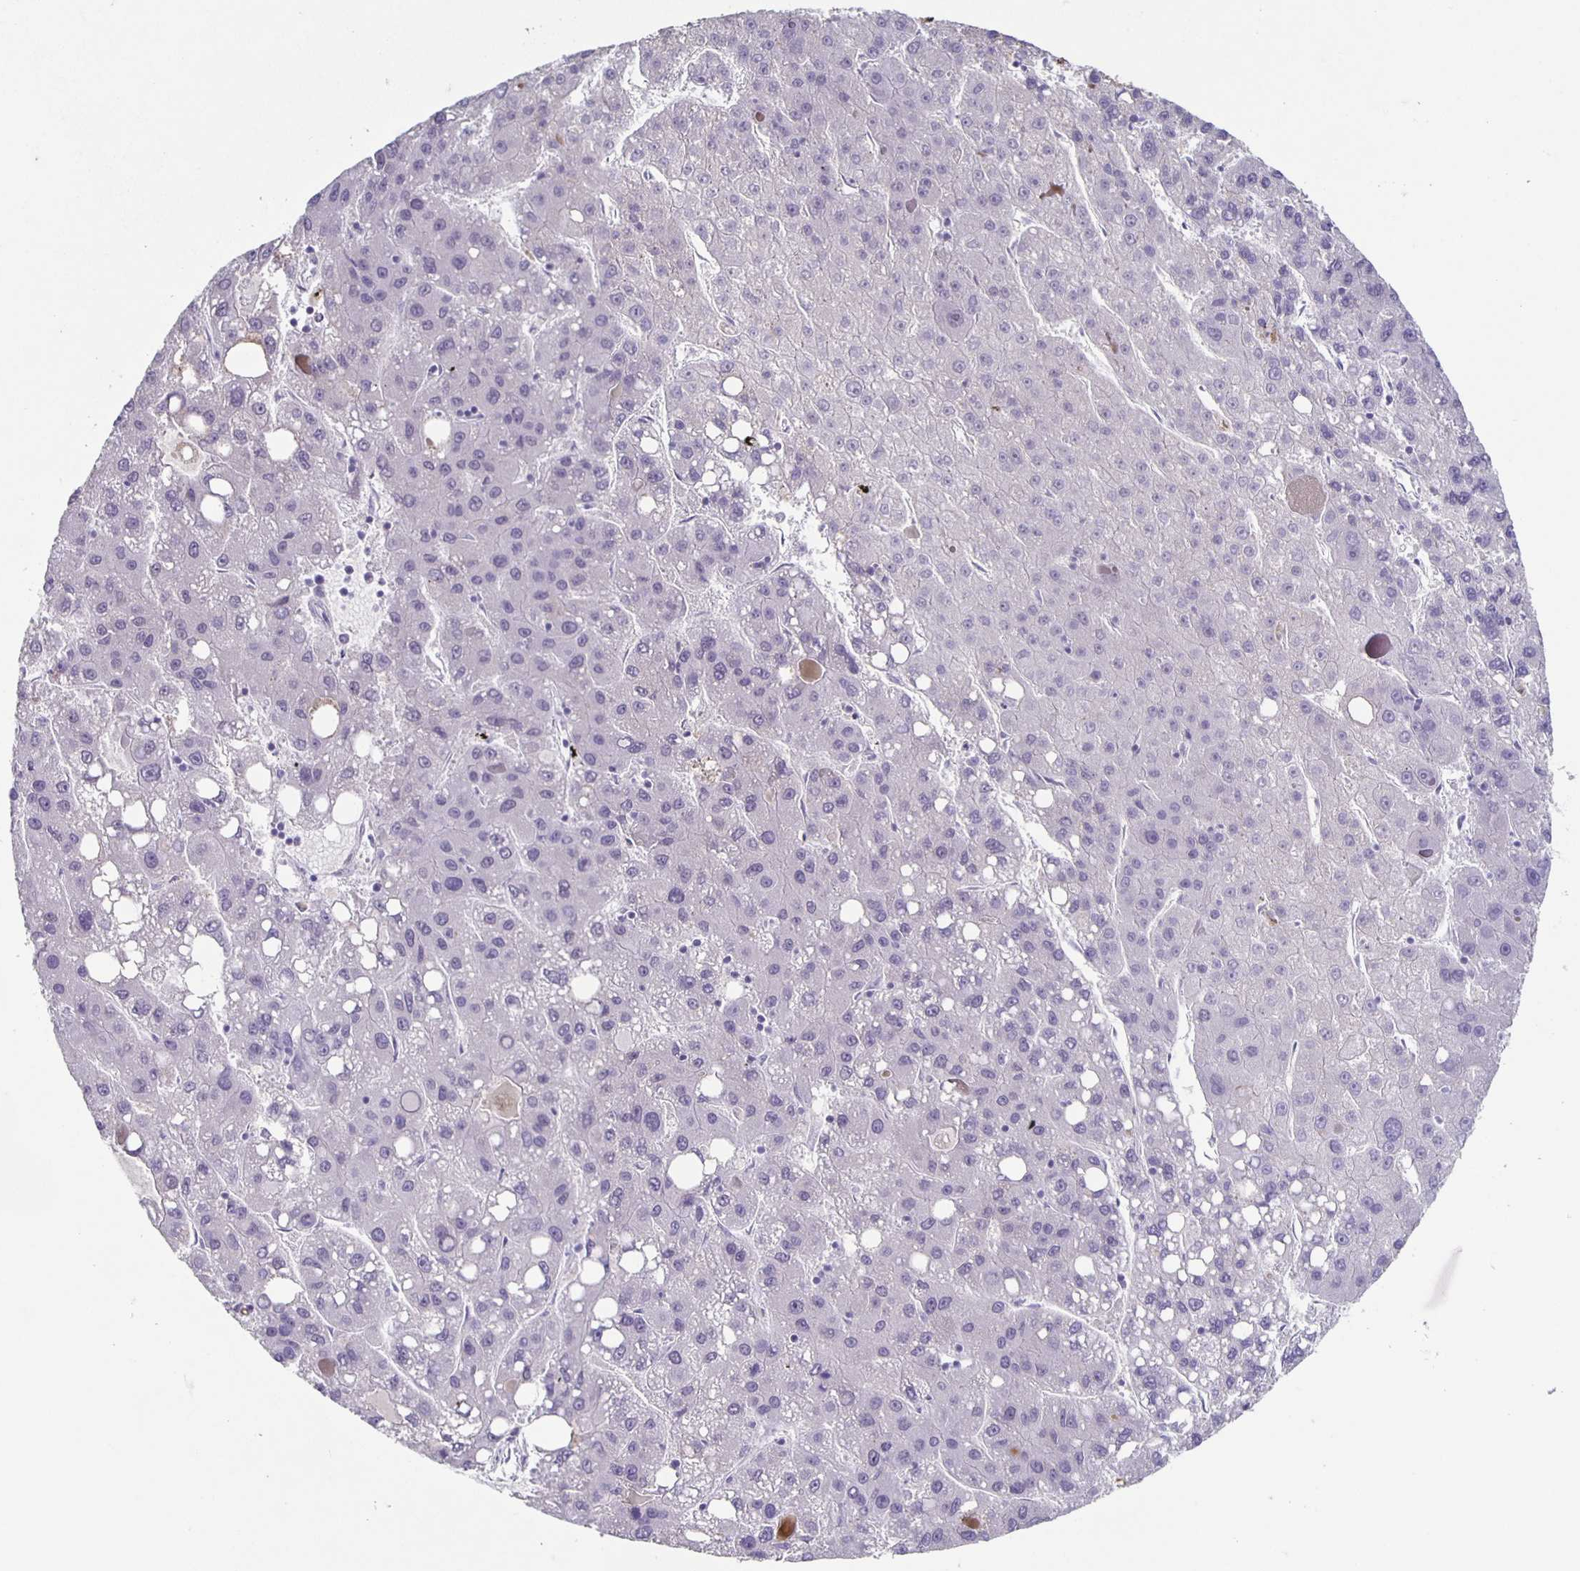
{"staining": {"intensity": "negative", "quantity": "none", "location": "none"}, "tissue": "liver cancer", "cell_type": "Tumor cells", "image_type": "cancer", "snomed": [{"axis": "morphology", "description": "Carcinoma, Hepatocellular, NOS"}, {"axis": "topography", "description": "Liver"}], "caption": "This is a histopathology image of immunohistochemistry (IHC) staining of liver cancer, which shows no expression in tumor cells. The staining was performed using DAB to visualize the protein expression in brown, while the nuclei were stained in blue with hematoxylin (Magnification: 20x).", "gene": "CARNS1", "patient": {"sex": "female", "age": 82}}